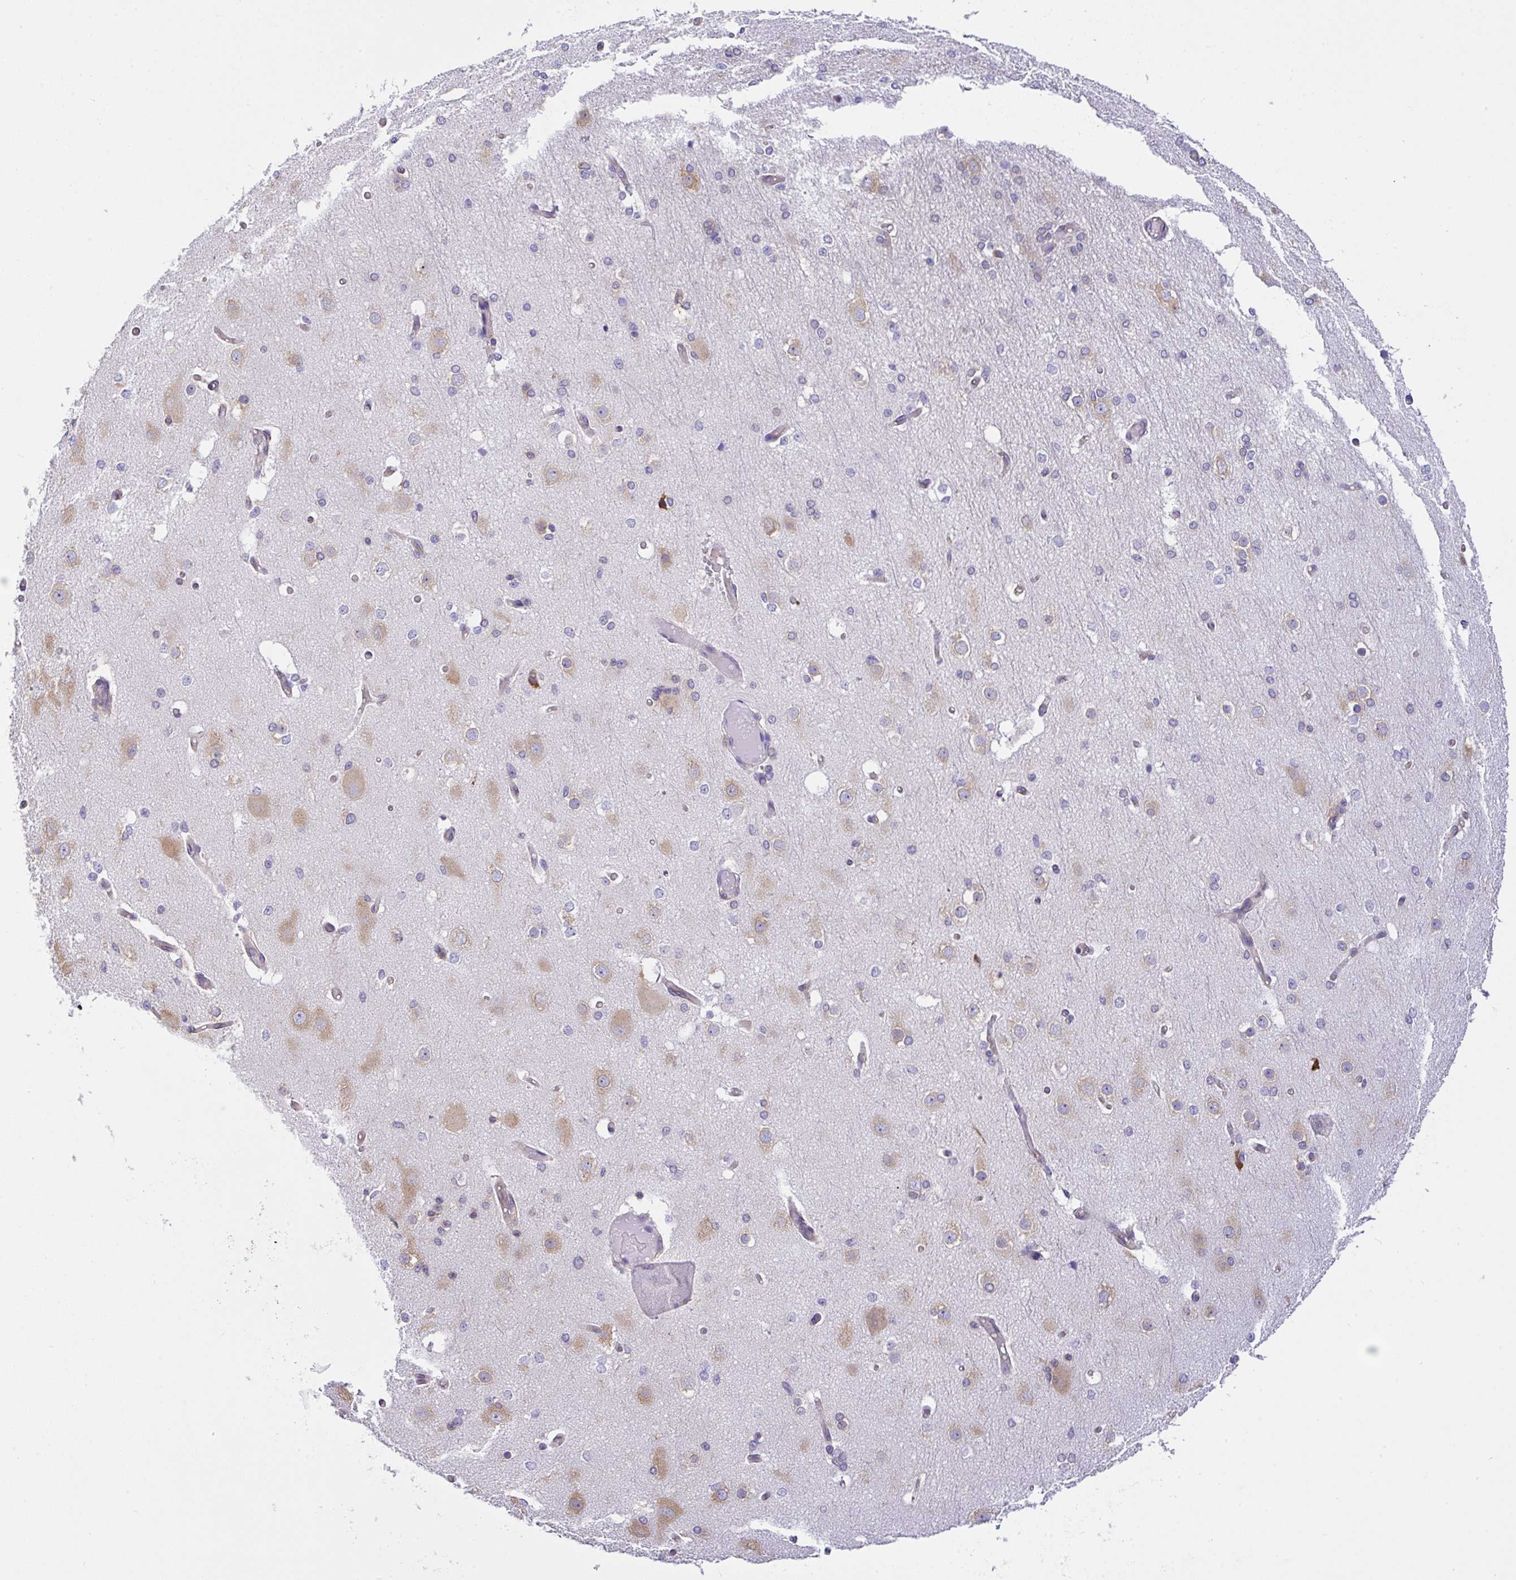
{"staining": {"intensity": "negative", "quantity": "none", "location": "none"}, "tissue": "cerebral cortex", "cell_type": "Endothelial cells", "image_type": "normal", "snomed": [{"axis": "morphology", "description": "Normal tissue, NOS"}, {"axis": "morphology", "description": "Inflammation, NOS"}, {"axis": "topography", "description": "Cerebral cortex"}], "caption": "Normal cerebral cortex was stained to show a protein in brown. There is no significant positivity in endothelial cells. (DAB immunohistochemistry with hematoxylin counter stain).", "gene": "GFPT2", "patient": {"sex": "male", "age": 6}}